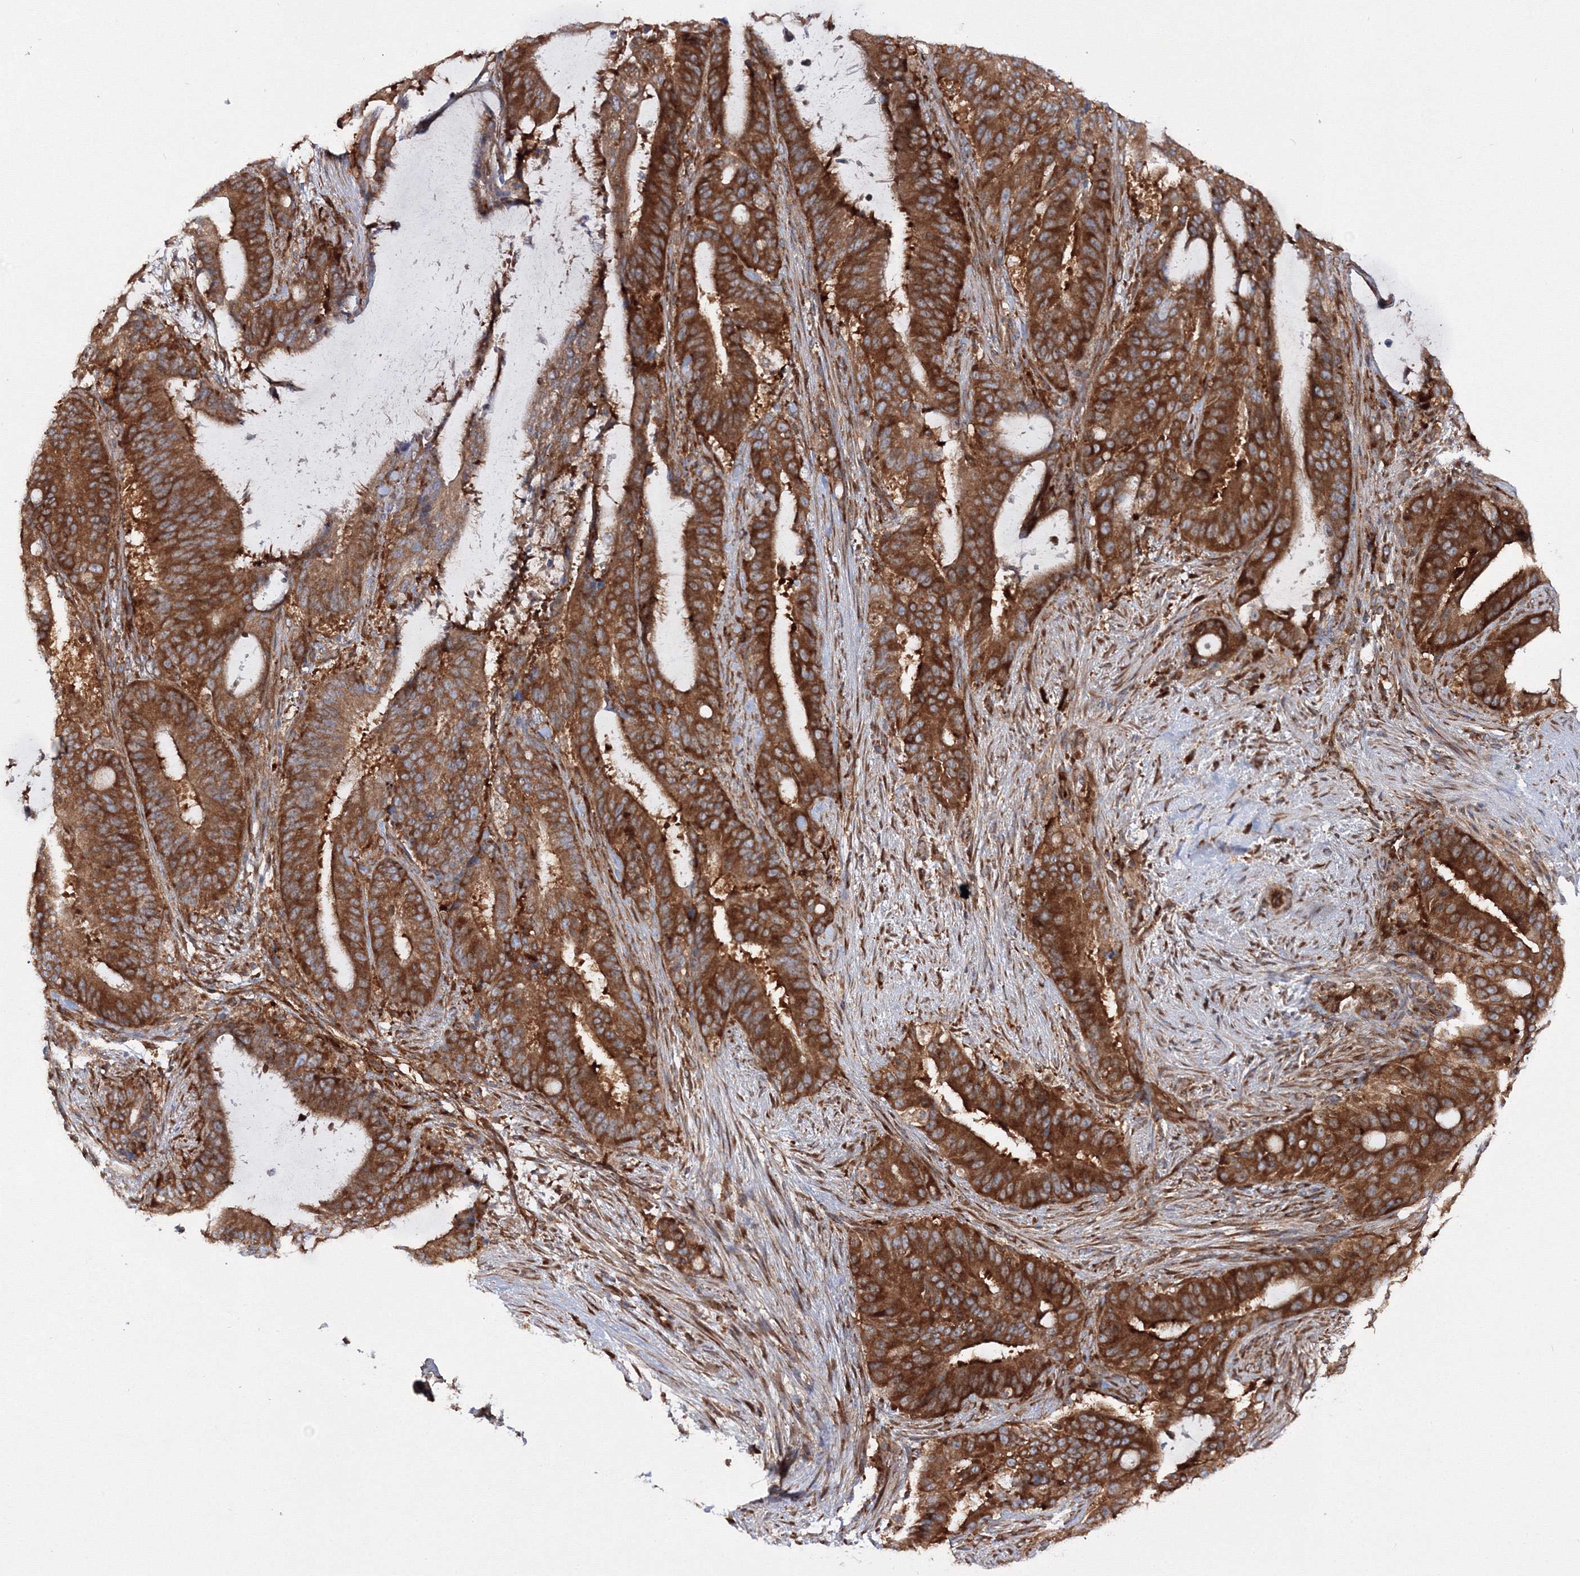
{"staining": {"intensity": "strong", "quantity": ">75%", "location": "cytoplasmic/membranous"}, "tissue": "liver cancer", "cell_type": "Tumor cells", "image_type": "cancer", "snomed": [{"axis": "morphology", "description": "Normal tissue, NOS"}, {"axis": "morphology", "description": "Cholangiocarcinoma"}, {"axis": "topography", "description": "Liver"}, {"axis": "topography", "description": "Peripheral nerve tissue"}], "caption": "This is a photomicrograph of immunohistochemistry (IHC) staining of liver cancer (cholangiocarcinoma), which shows strong expression in the cytoplasmic/membranous of tumor cells.", "gene": "HARS1", "patient": {"sex": "female", "age": 73}}